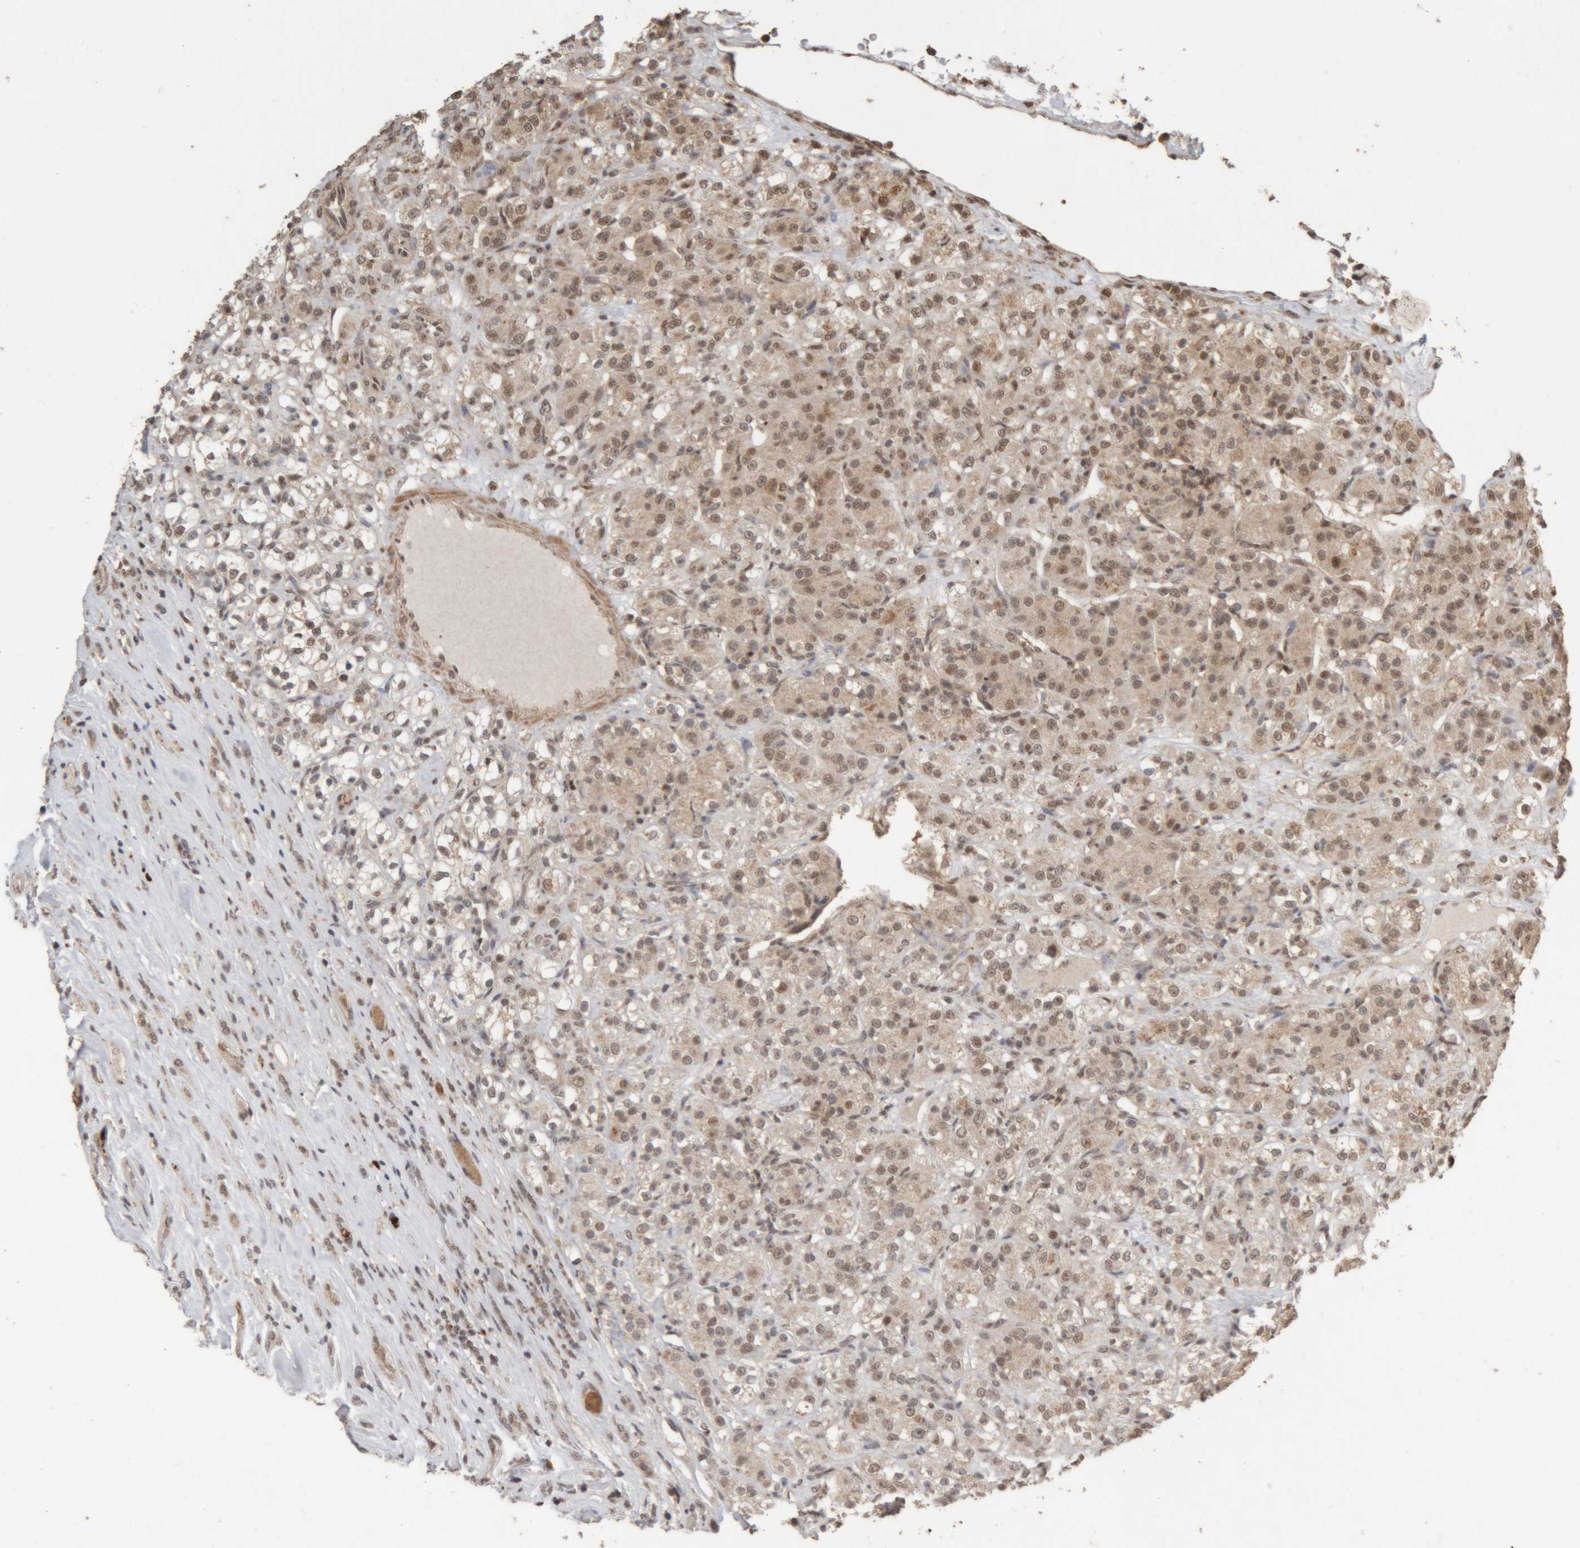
{"staining": {"intensity": "weak", "quantity": ">75%", "location": "cytoplasmic/membranous,nuclear"}, "tissue": "renal cancer", "cell_type": "Tumor cells", "image_type": "cancer", "snomed": [{"axis": "morphology", "description": "Normal tissue, NOS"}, {"axis": "morphology", "description": "Adenocarcinoma, NOS"}, {"axis": "topography", "description": "Kidney"}], "caption": "Human renal adenocarcinoma stained with a protein marker exhibits weak staining in tumor cells.", "gene": "KEAP1", "patient": {"sex": "male", "age": 61}}